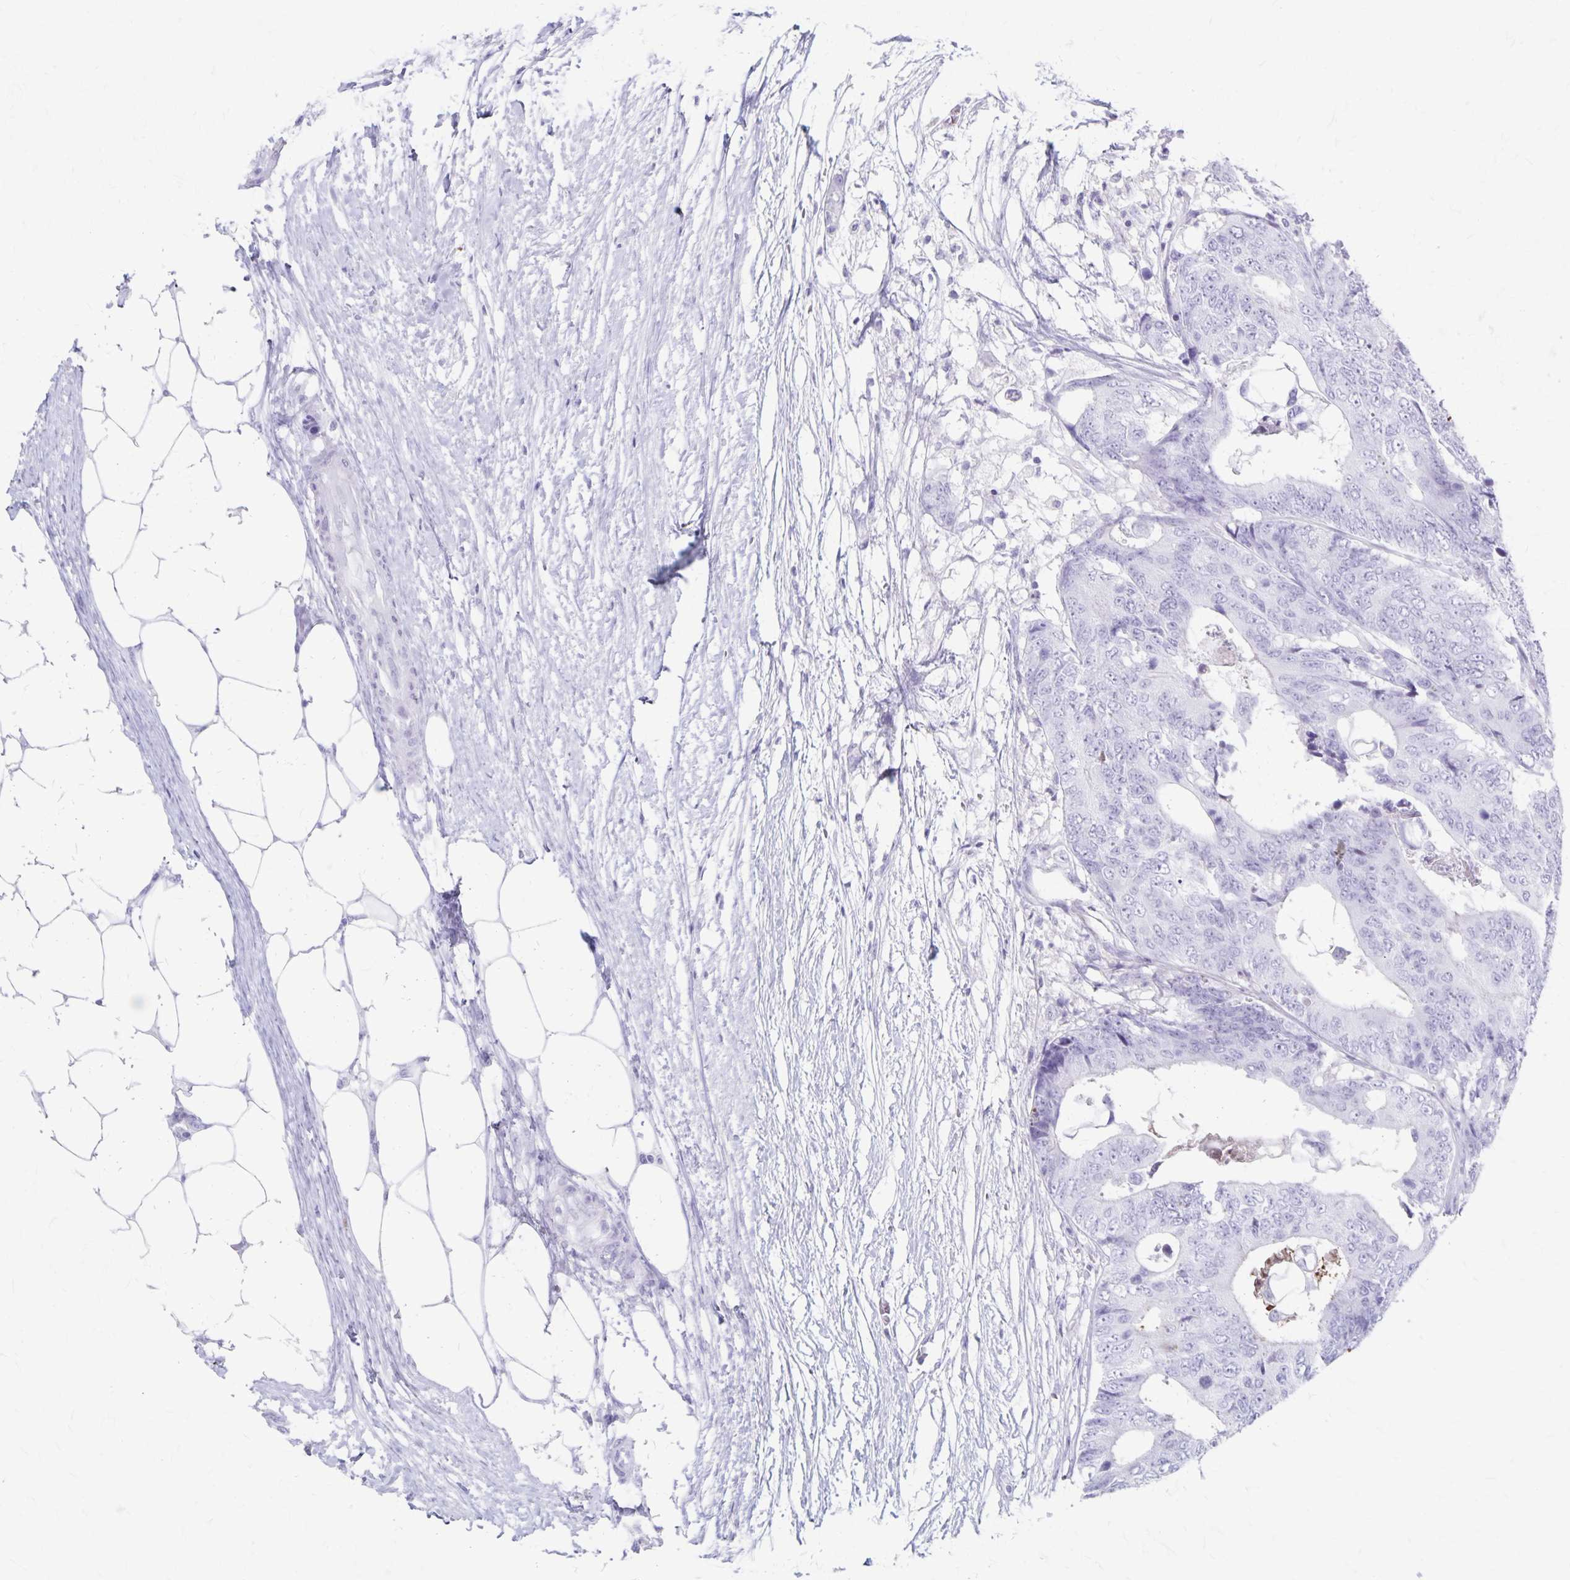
{"staining": {"intensity": "negative", "quantity": "none", "location": "none"}, "tissue": "colorectal cancer", "cell_type": "Tumor cells", "image_type": "cancer", "snomed": [{"axis": "morphology", "description": "Adenocarcinoma, NOS"}, {"axis": "topography", "description": "Colon"}], "caption": "High power microscopy histopathology image of an IHC photomicrograph of colorectal cancer, revealing no significant expression in tumor cells. The staining was performed using DAB to visualize the protein expression in brown, while the nuclei were stained in blue with hematoxylin (Magnification: 20x).", "gene": "GPBAR1", "patient": {"sex": "female", "age": 48}}